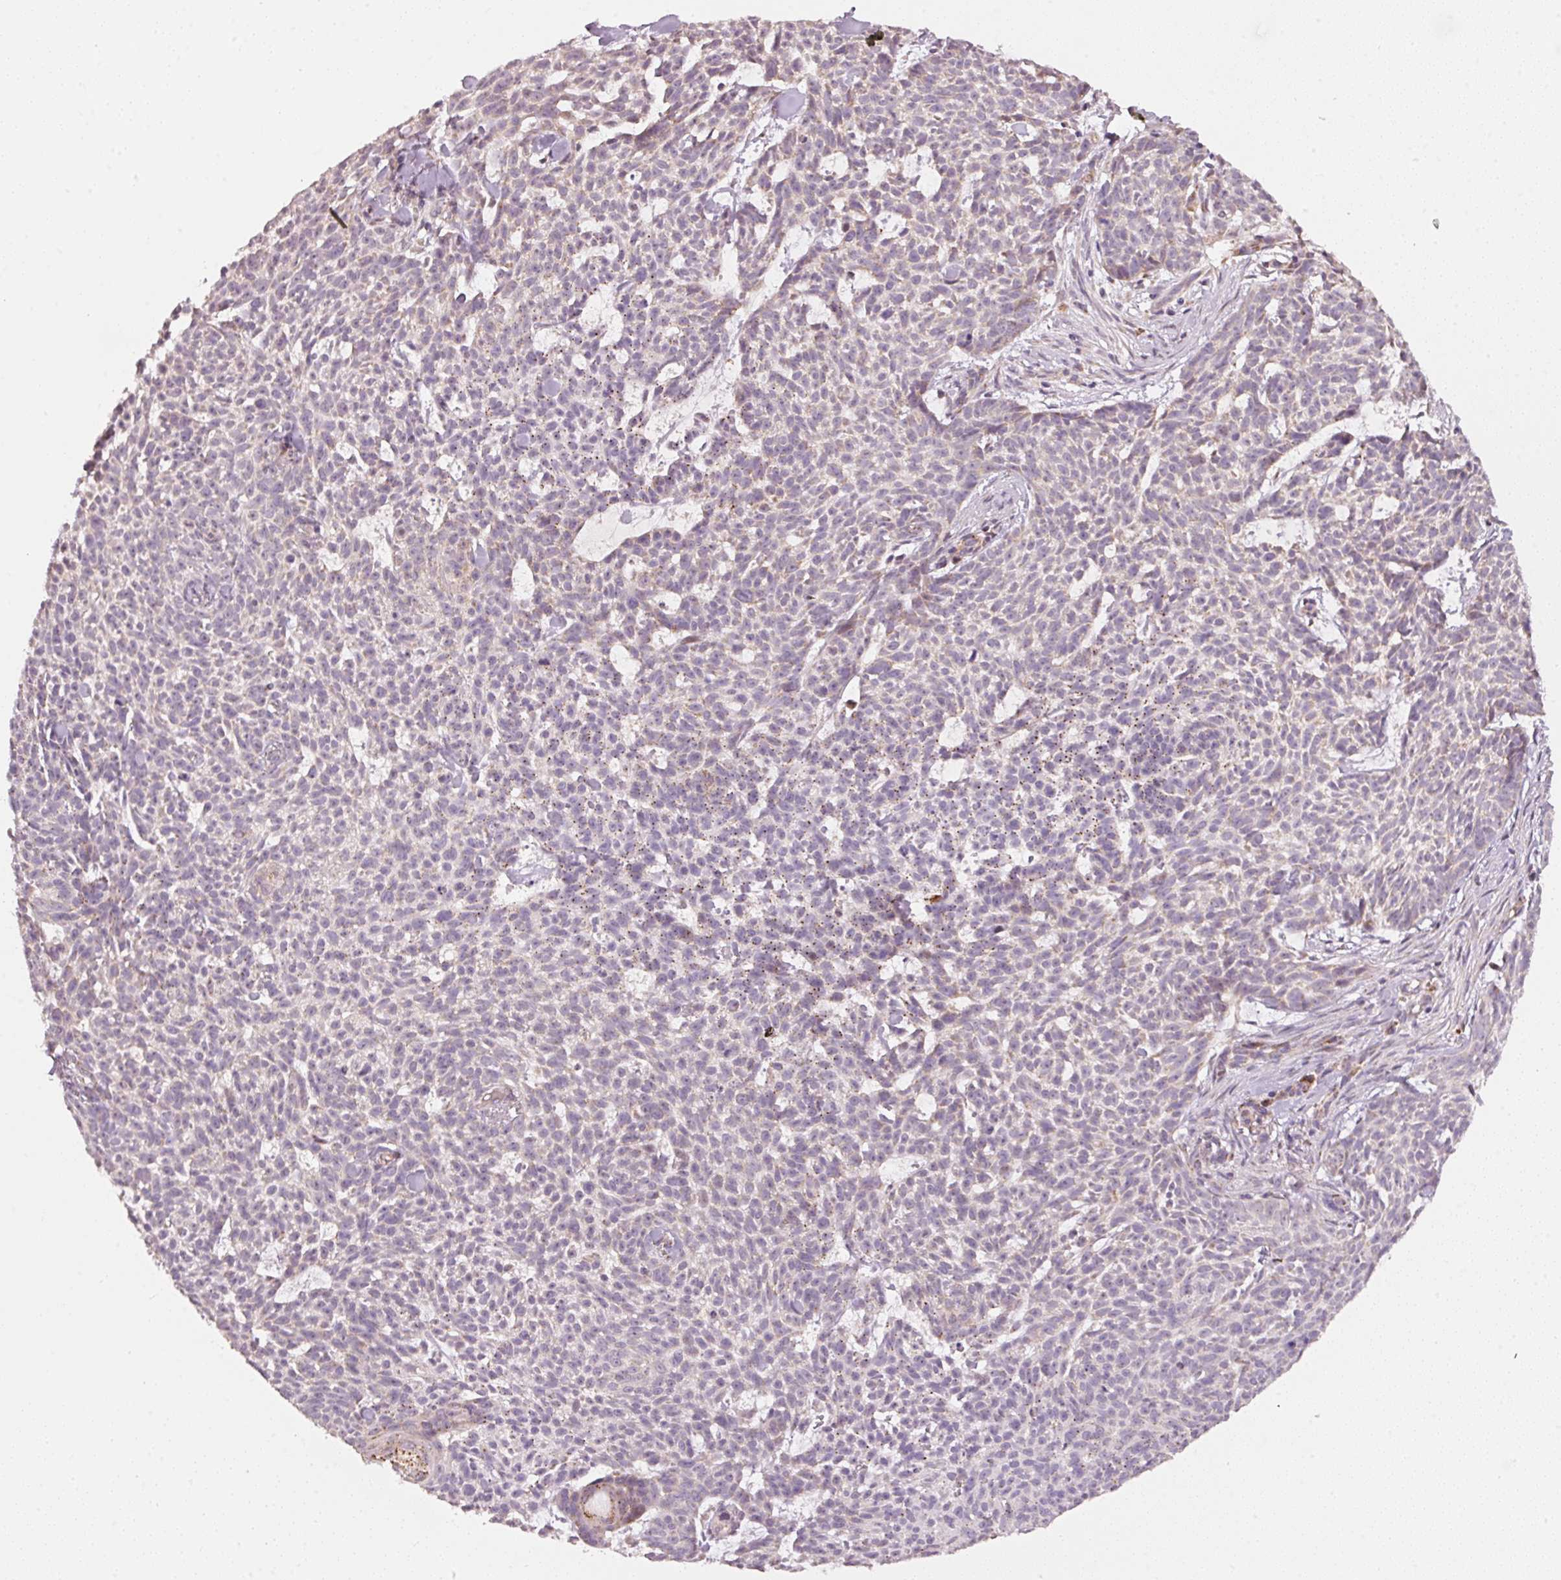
{"staining": {"intensity": "weak", "quantity": "<25%", "location": "cytoplasmic/membranous"}, "tissue": "skin cancer", "cell_type": "Tumor cells", "image_type": "cancer", "snomed": [{"axis": "morphology", "description": "Basal cell carcinoma"}, {"axis": "topography", "description": "Skin"}], "caption": "Immunohistochemistry (IHC) photomicrograph of skin cancer (basal cell carcinoma) stained for a protein (brown), which exhibits no staining in tumor cells.", "gene": "TOB2", "patient": {"sex": "female", "age": 93}}